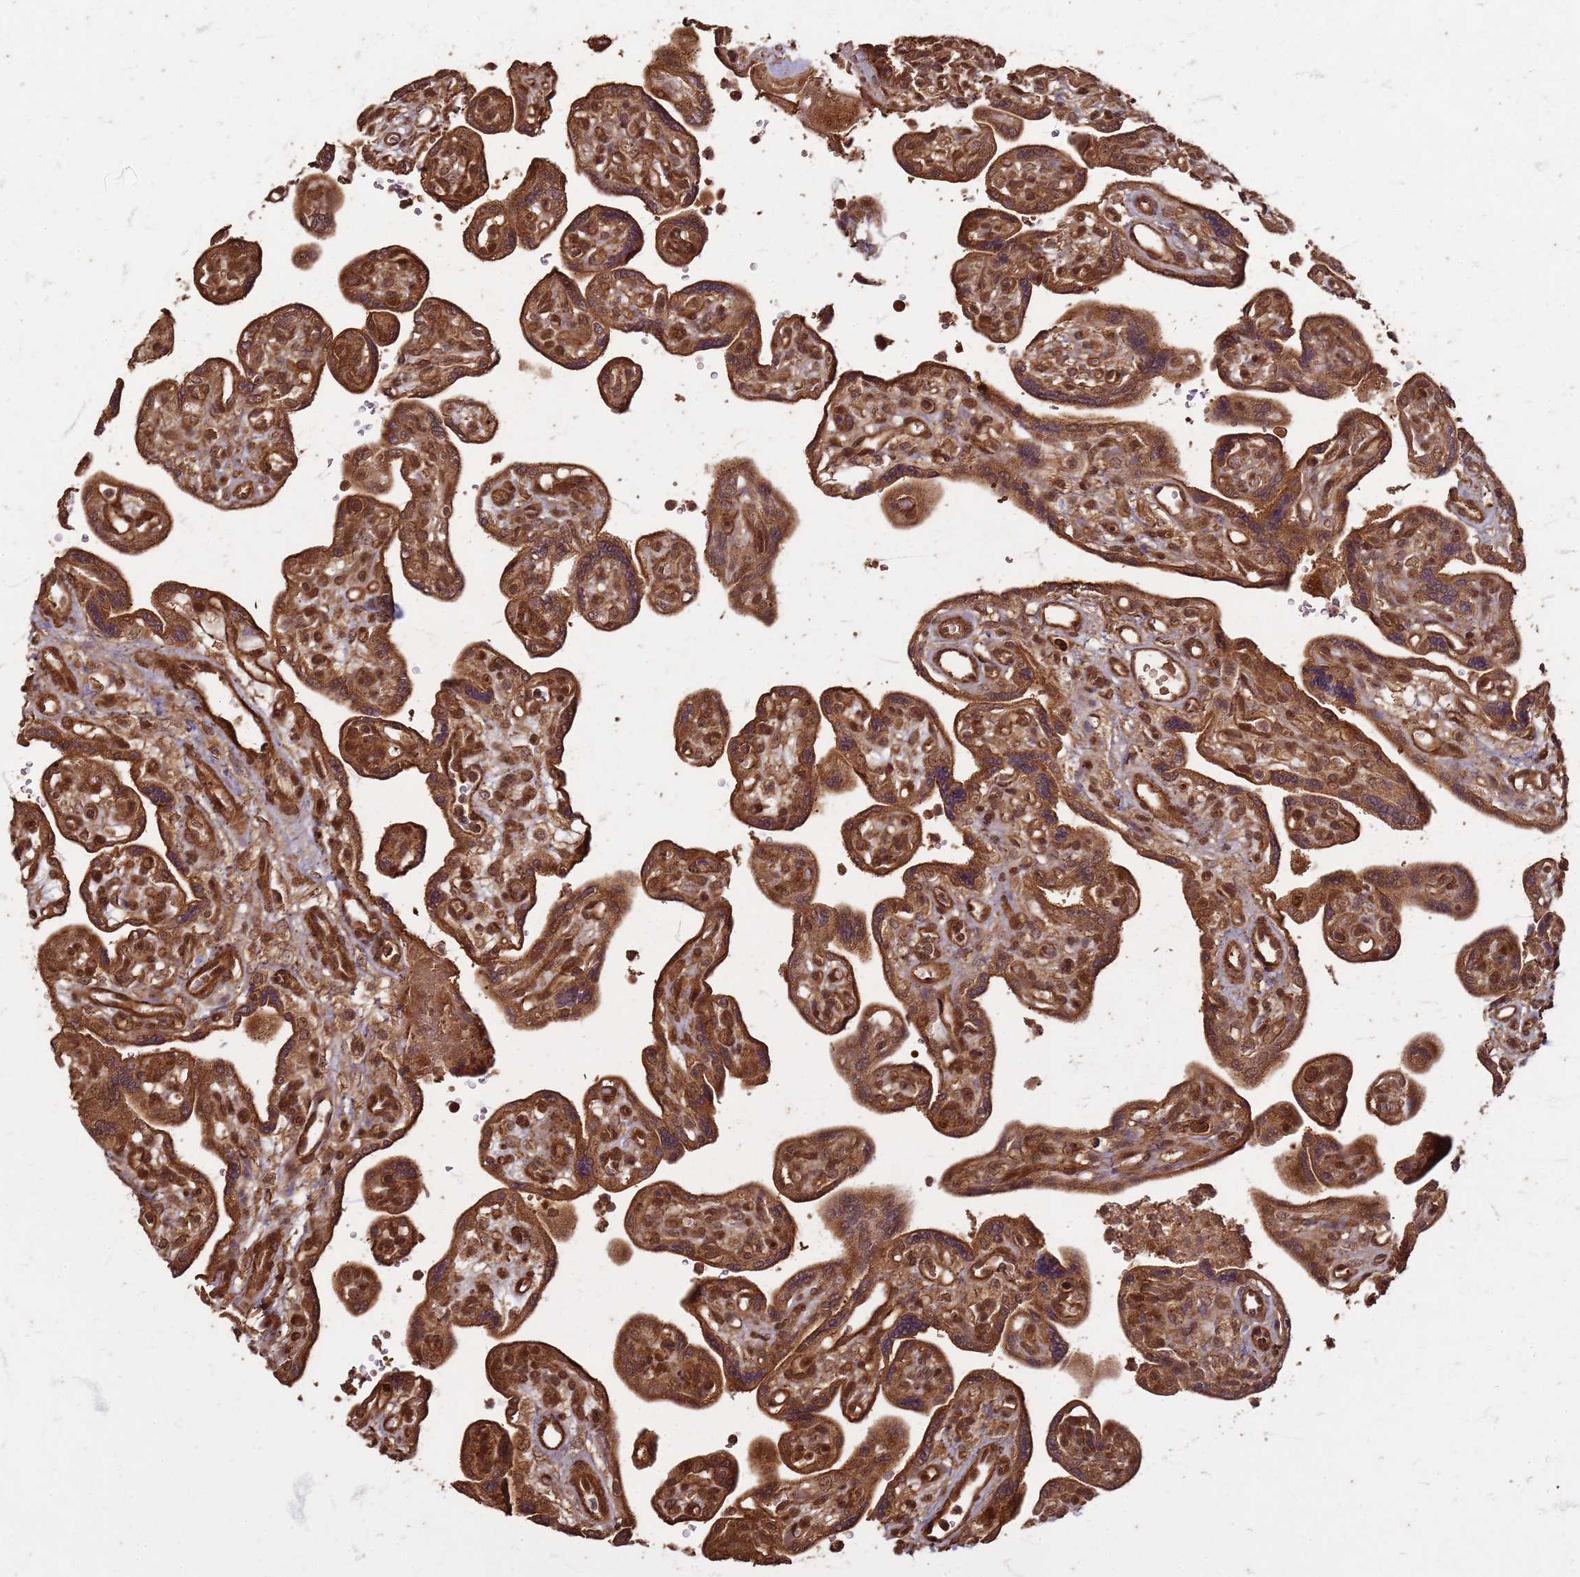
{"staining": {"intensity": "strong", "quantity": ">75%", "location": "cytoplasmic/membranous"}, "tissue": "placenta", "cell_type": "Trophoblastic cells", "image_type": "normal", "snomed": [{"axis": "morphology", "description": "Normal tissue, NOS"}, {"axis": "topography", "description": "Placenta"}], "caption": "Placenta stained with DAB (3,3'-diaminobenzidine) immunohistochemistry (IHC) exhibits high levels of strong cytoplasmic/membranous expression in approximately >75% of trophoblastic cells.", "gene": "KIF26A", "patient": {"sex": "female", "age": 39}}